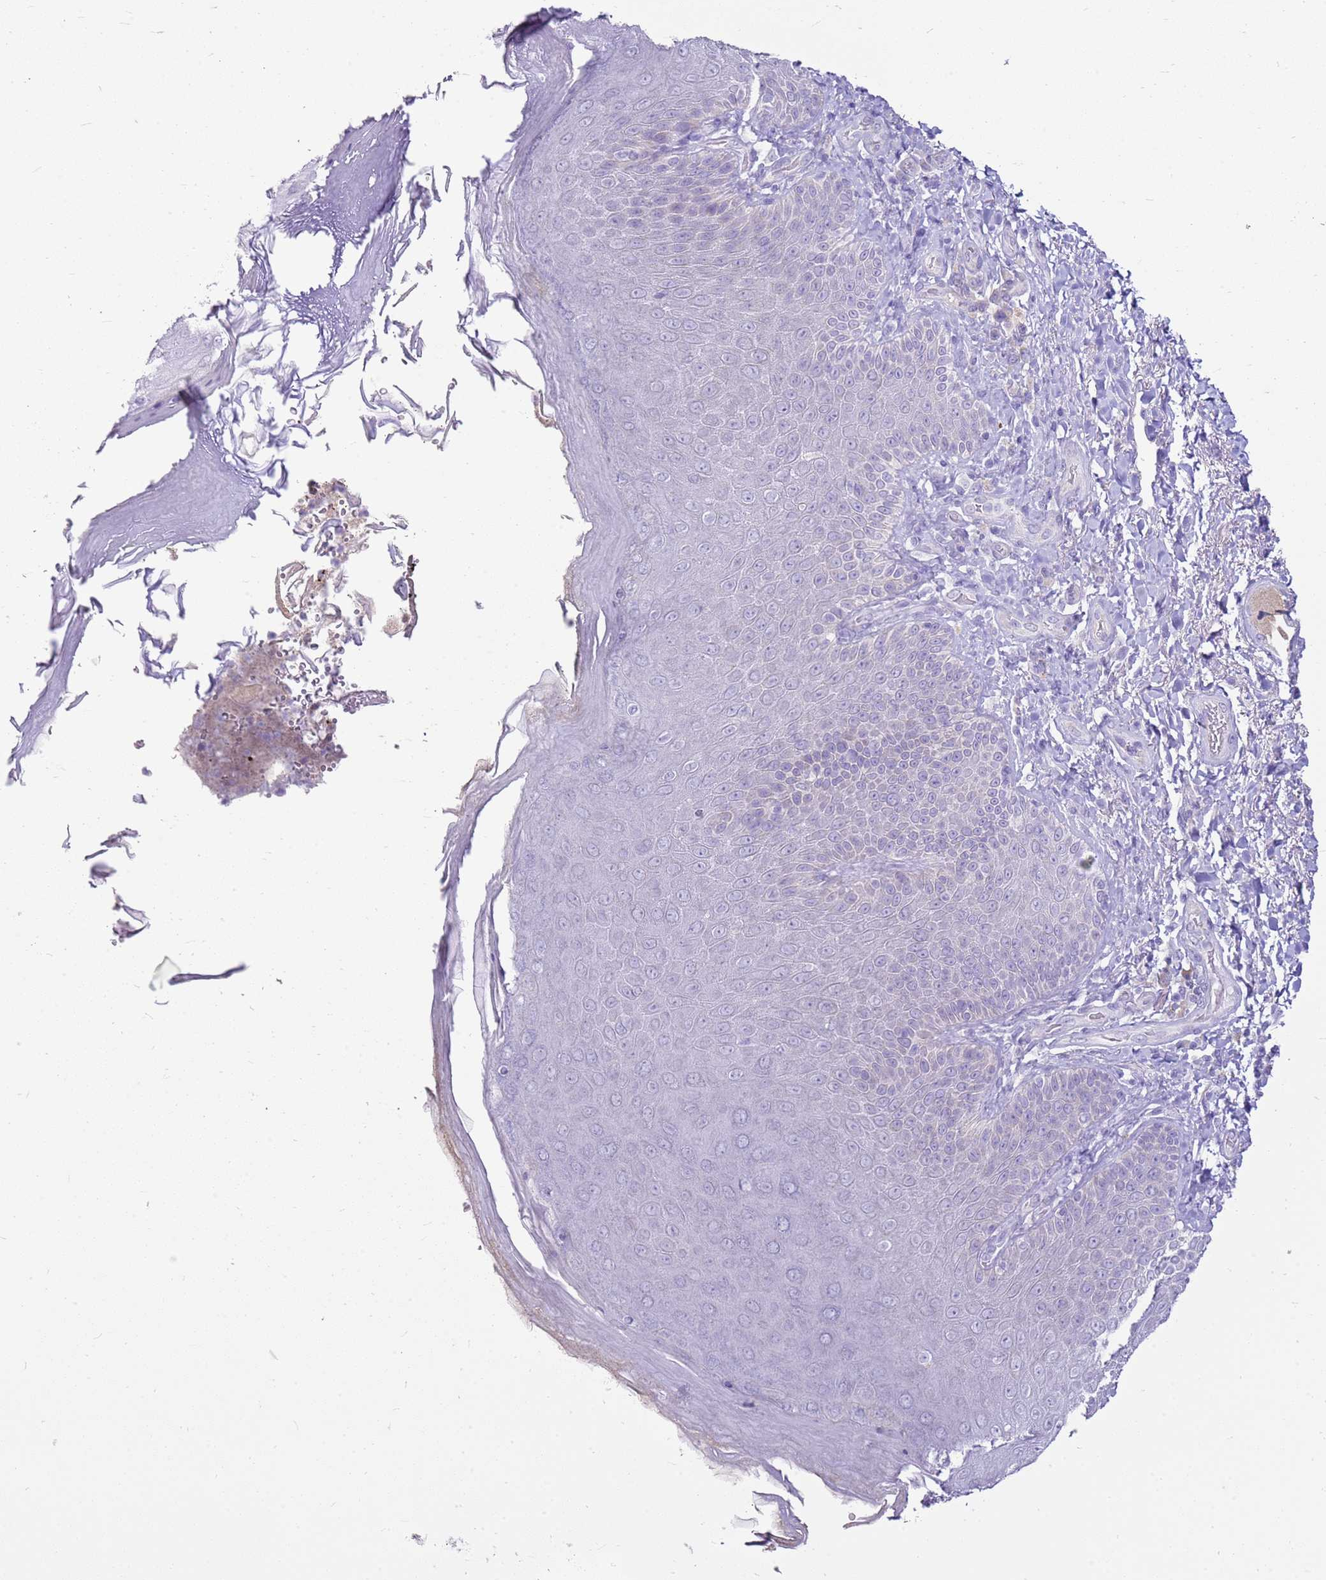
{"staining": {"intensity": "negative", "quantity": "none", "location": "none"}, "tissue": "skin", "cell_type": "Epidermal cells", "image_type": "normal", "snomed": [{"axis": "morphology", "description": "Normal tissue, NOS"}, {"axis": "topography", "description": "Anal"}], "caption": "Image shows no protein staining in epidermal cells of unremarkable skin. (Stains: DAB (3,3'-diaminobenzidine) immunohistochemistry (IHC) with hematoxylin counter stain, Microscopy: brightfield microscopy at high magnification).", "gene": "FABP2", "patient": {"sex": "female", "age": 89}}